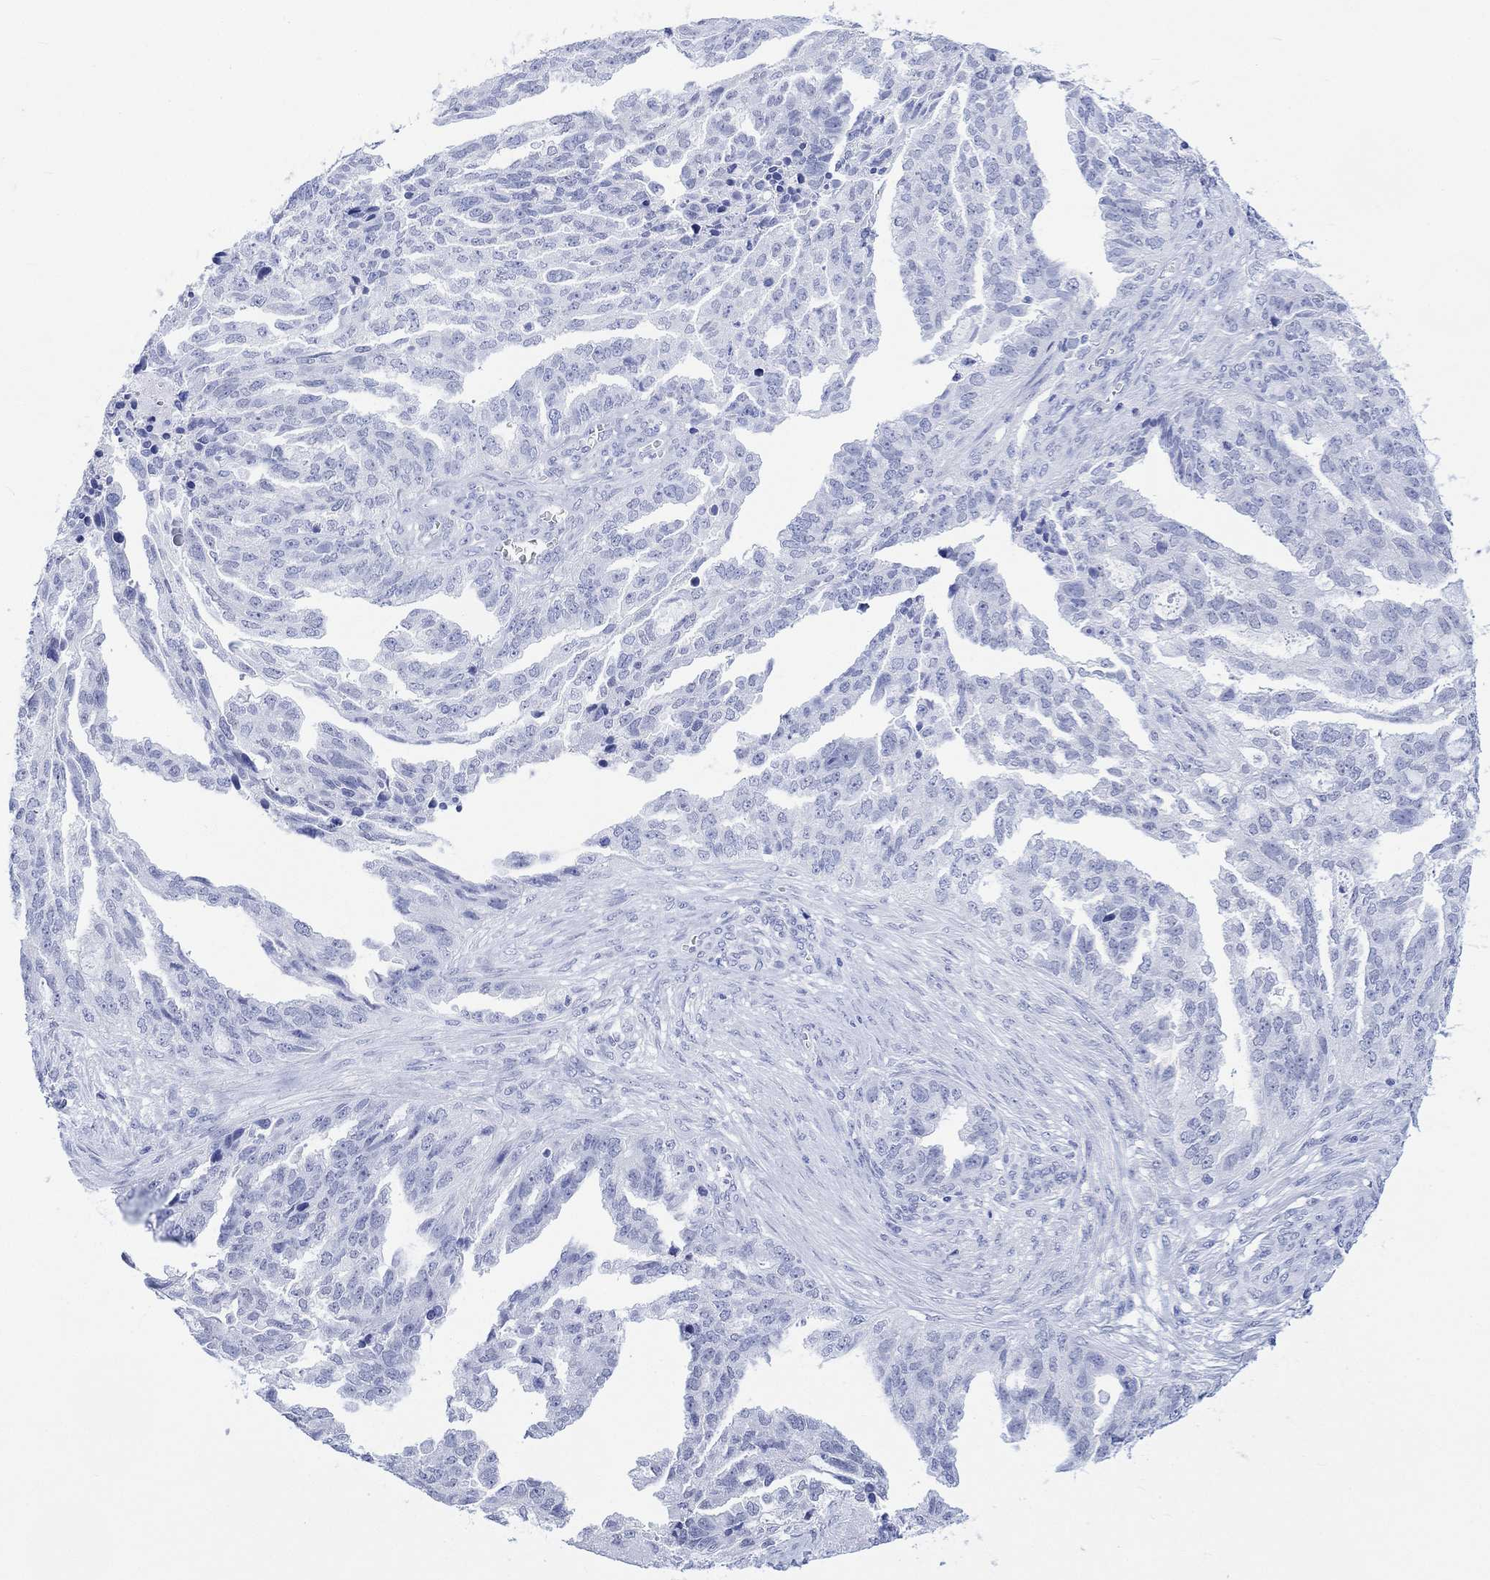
{"staining": {"intensity": "negative", "quantity": "none", "location": "none"}, "tissue": "ovarian cancer", "cell_type": "Tumor cells", "image_type": "cancer", "snomed": [{"axis": "morphology", "description": "Cystadenocarcinoma, serous, NOS"}, {"axis": "topography", "description": "Ovary"}], "caption": "The histopathology image reveals no staining of tumor cells in ovarian cancer (serous cystadenocarcinoma). (DAB (3,3'-diaminobenzidine) IHC, high magnification).", "gene": "CELF4", "patient": {"sex": "female", "age": 51}}